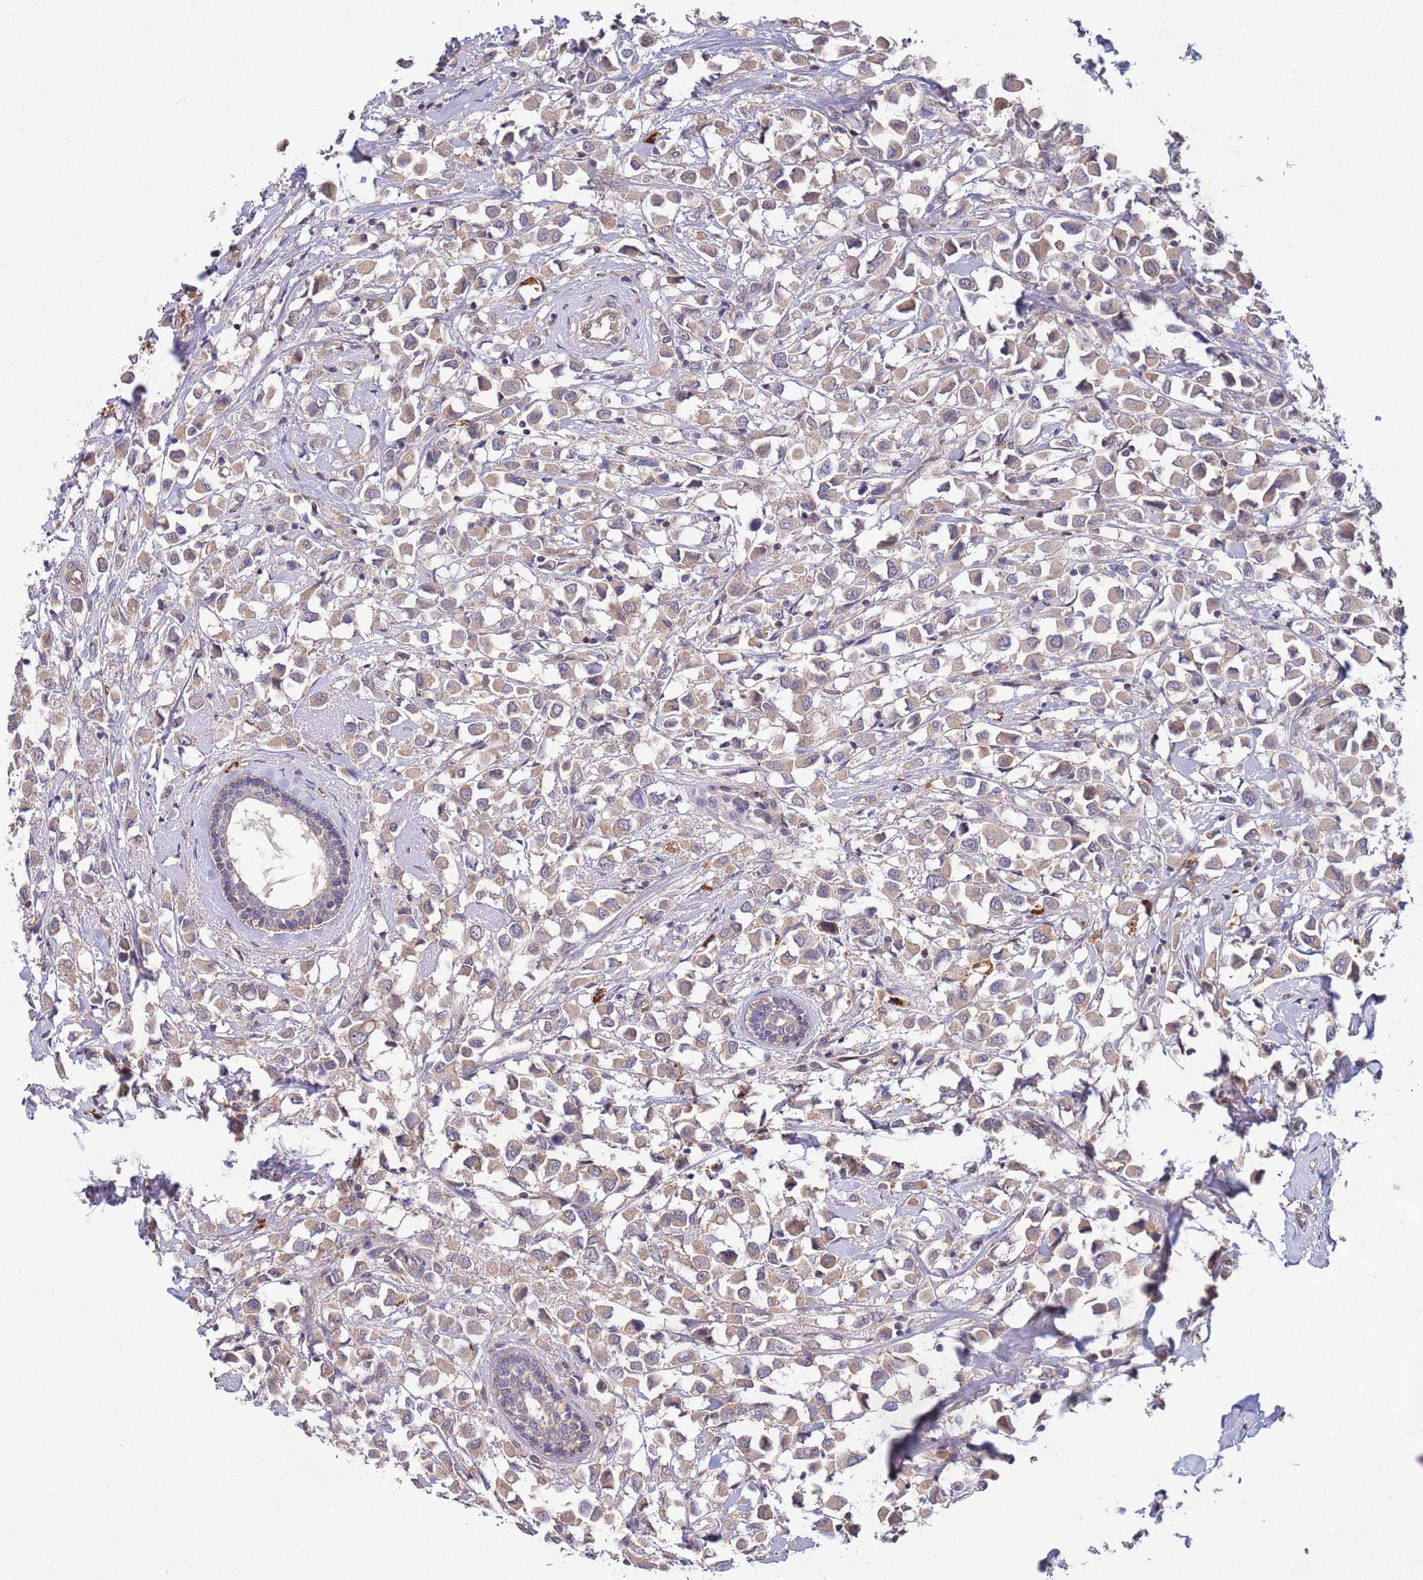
{"staining": {"intensity": "weak", "quantity": ">75%", "location": "cytoplasmic/membranous"}, "tissue": "breast cancer", "cell_type": "Tumor cells", "image_type": "cancer", "snomed": [{"axis": "morphology", "description": "Duct carcinoma"}, {"axis": "topography", "description": "Breast"}], "caption": "The immunohistochemical stain shows weak cytoplasmic/membranous staining in tumor cells of breast intraductal carcinoma tissue.", "gene": "MARVELD2", "patient": {"sex": "female", "age": 61}}